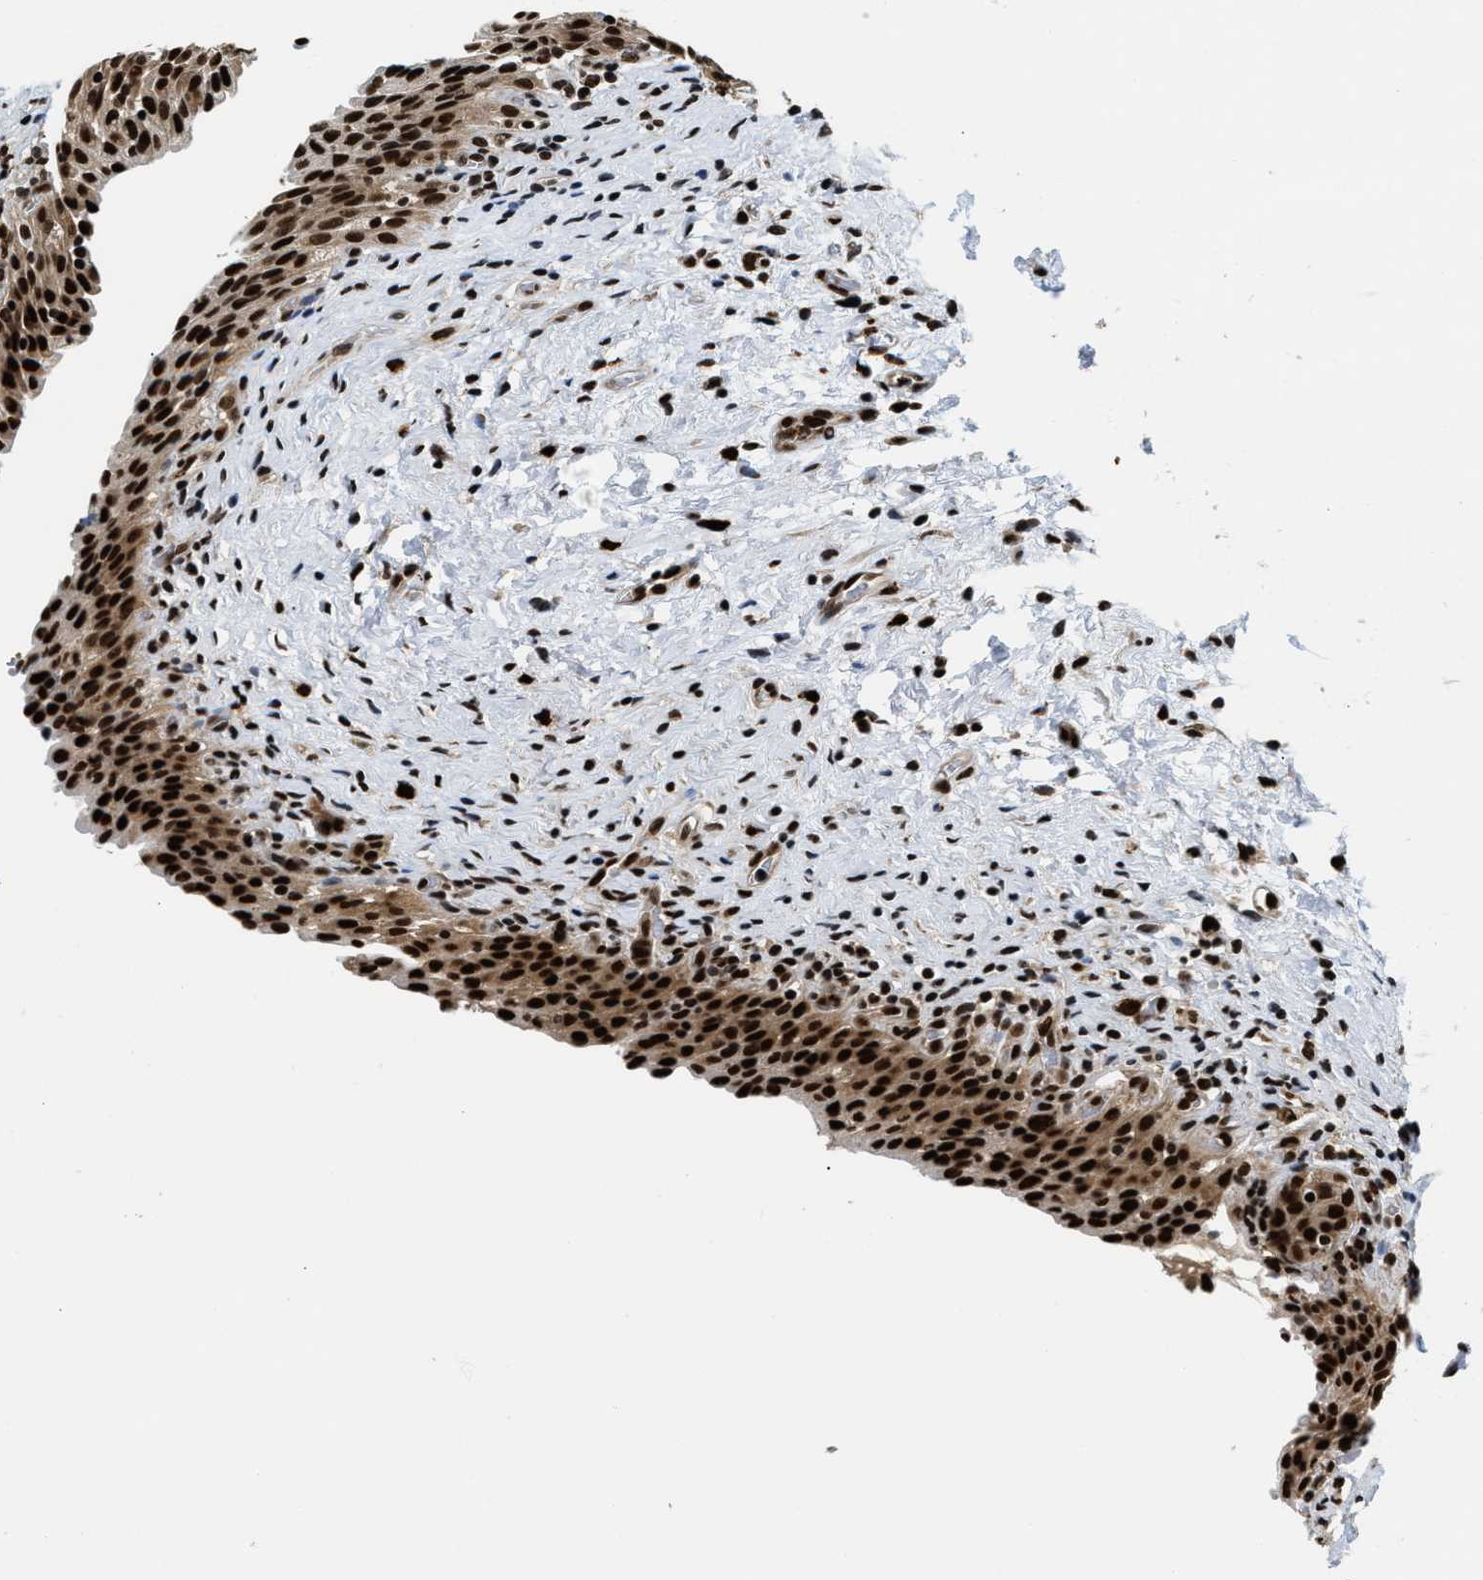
{"staining": {"intensity": "strong", "quantity": ">75%", "location": "cytoplasmic/membranous,nuclear"}, "tissue": "urinary bladder", "cell_type": "Urothelial cells", "image_type": "normal", "snomed": [{"axis": "morphology", "description": "Normal tissue, NOS"}, {"axis": "topography", "description": "Urinary bladder"}], "caption": "There is high levels of strong cytoplasmic/membranous,nuclear expression in urothelial cells of benign urinary bladder, as demonstrated by immunohistochemical staining (brown color).", "gene": "CCNDBP1", "patient": {"sex": "male", "age": 51}}